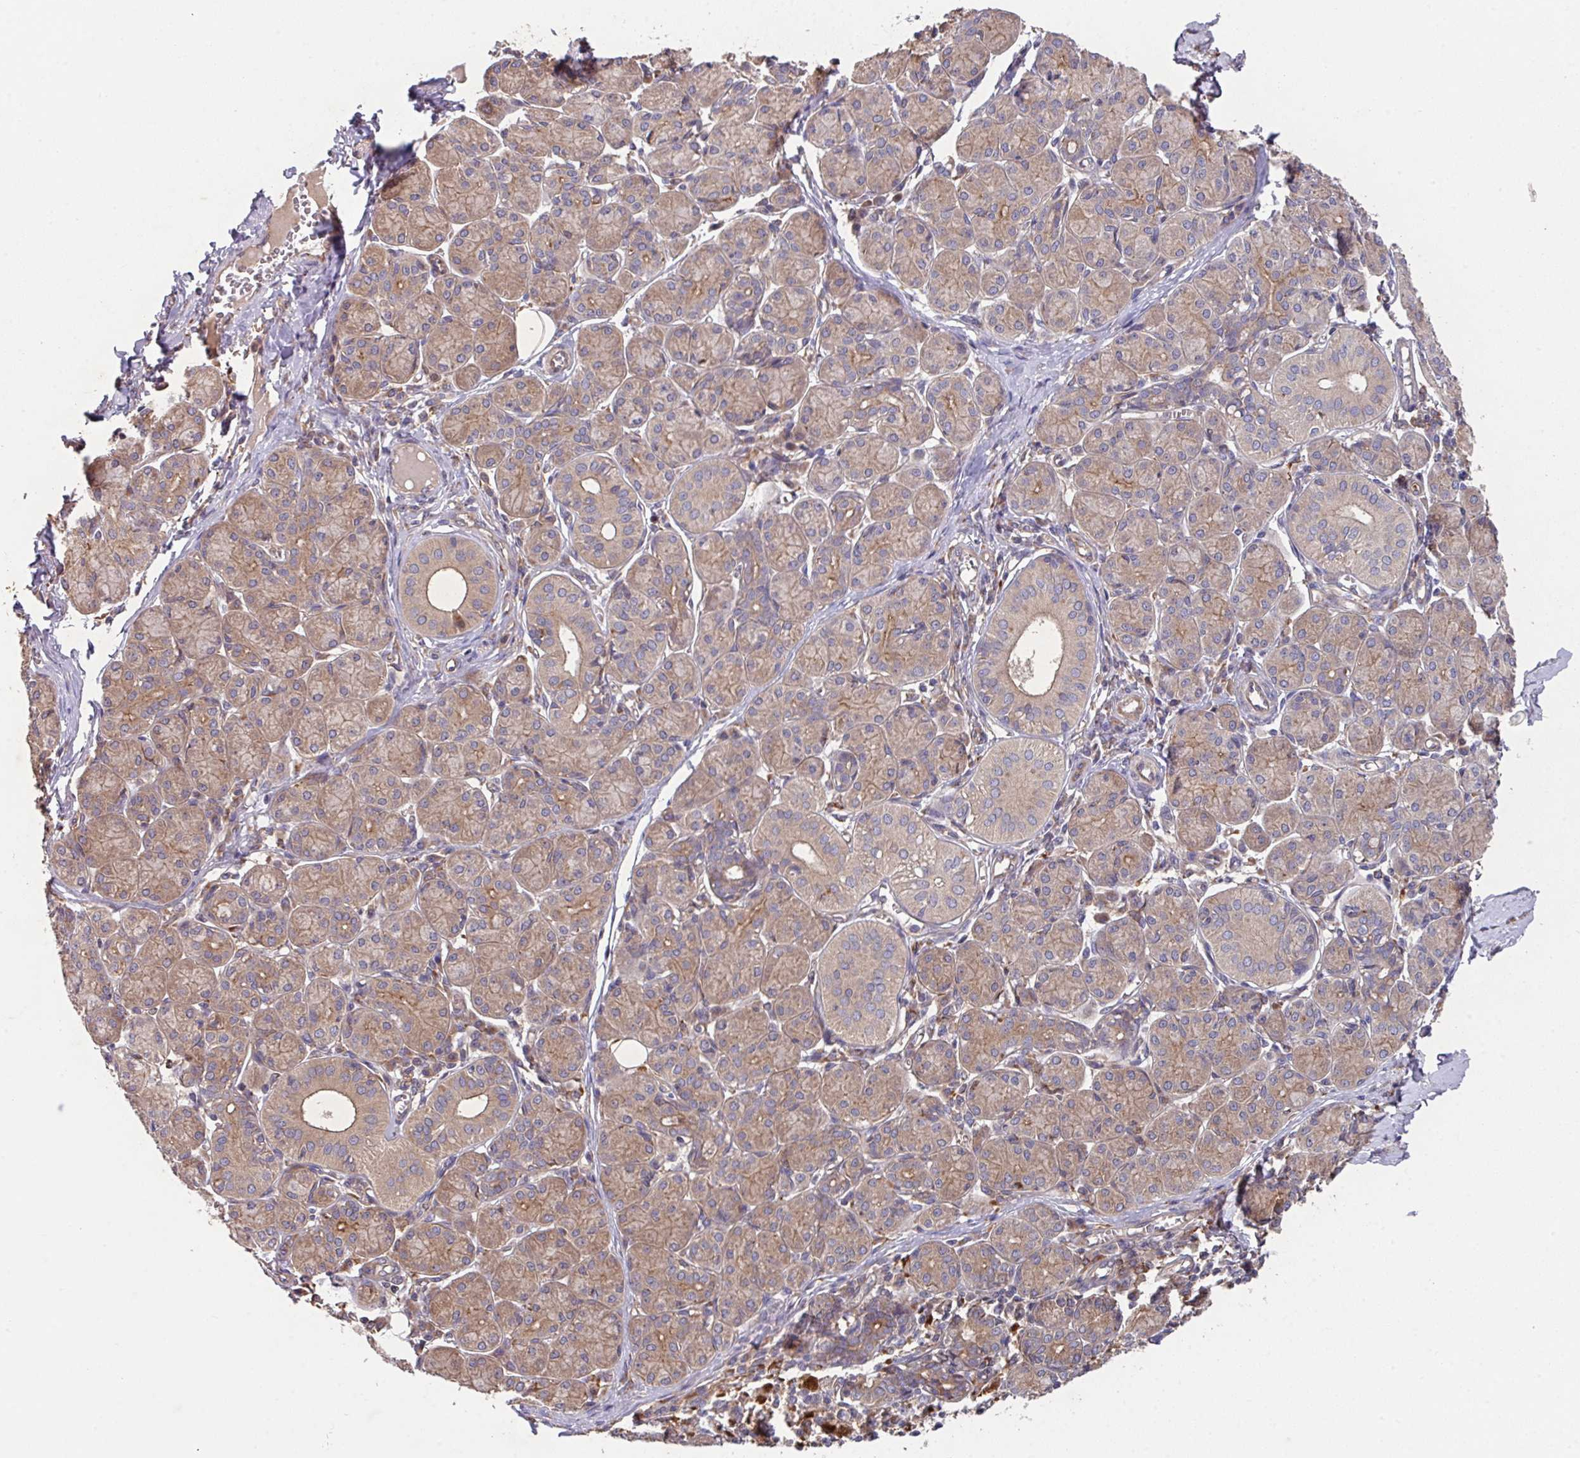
{"staining": {"intensity": "moderate", "quantity": "25%-75%", "location": "cytoplasmic/membranous"}, "tissue": "salivary gland", "cell_type": "Glandular cells", "image_type": "normal", "snomed": [{"axis": "morphology", "description": "Normal tissue, NOS"}, {"axis": "morphology", "description": "Inflammation, NOS"}, {"axis": "topography", "description": "Lymph node"}, {"axis": "topography", "description": "Salivary gland"}], "caption": "A high-resolution image shows immunohistochemistry staining of benign salivary gland, which exhibits moderate cytoplasmic/membranous expression in about 25%-75% of glandular cells.", "gene": "TRIM14", "patient": {"sex": "male", "age": 3}}